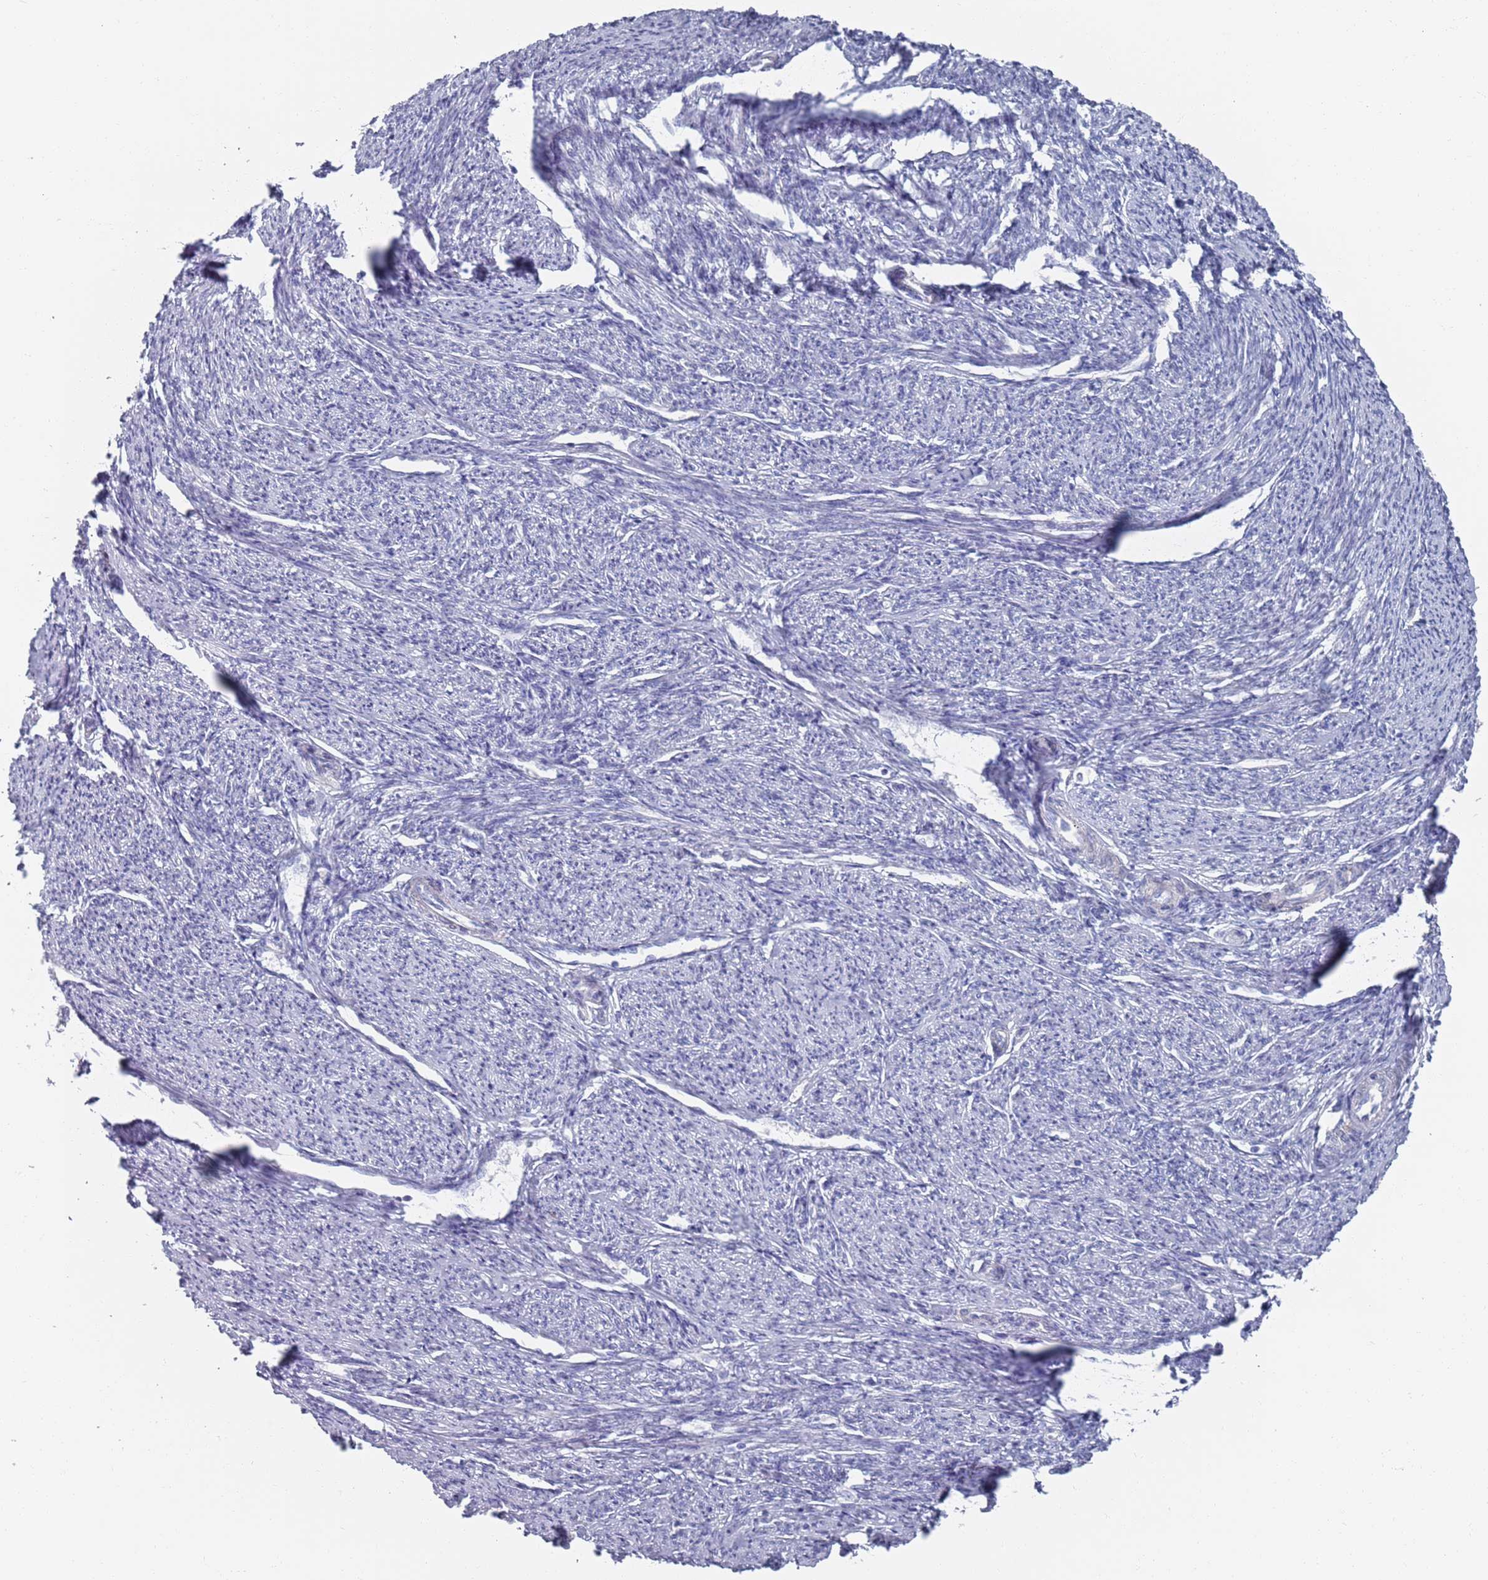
{"staining": {"intensity": "negative", "quantity": "none", "location": "none"}, "tissue": "smooth muscle", "cell_type": "Smooth muscle cells", "image_type": "normal", "snomed": [{"axis": "morphology", "description": "Normal tissue, NOS"}, {"axis": "topography", "description": "Smooth muscle"}, {"axis": "topography", "description": "Uterus"}], "caption": "This photomicrograph is of unremarkable smooth muscle stained with IHC to label a protein in brown with the nuclei are counter-stained blue. There is no expression in smooth muscle cells.", "gene": "MAT1A", "patient": {"sex": "female", "age": 59}}